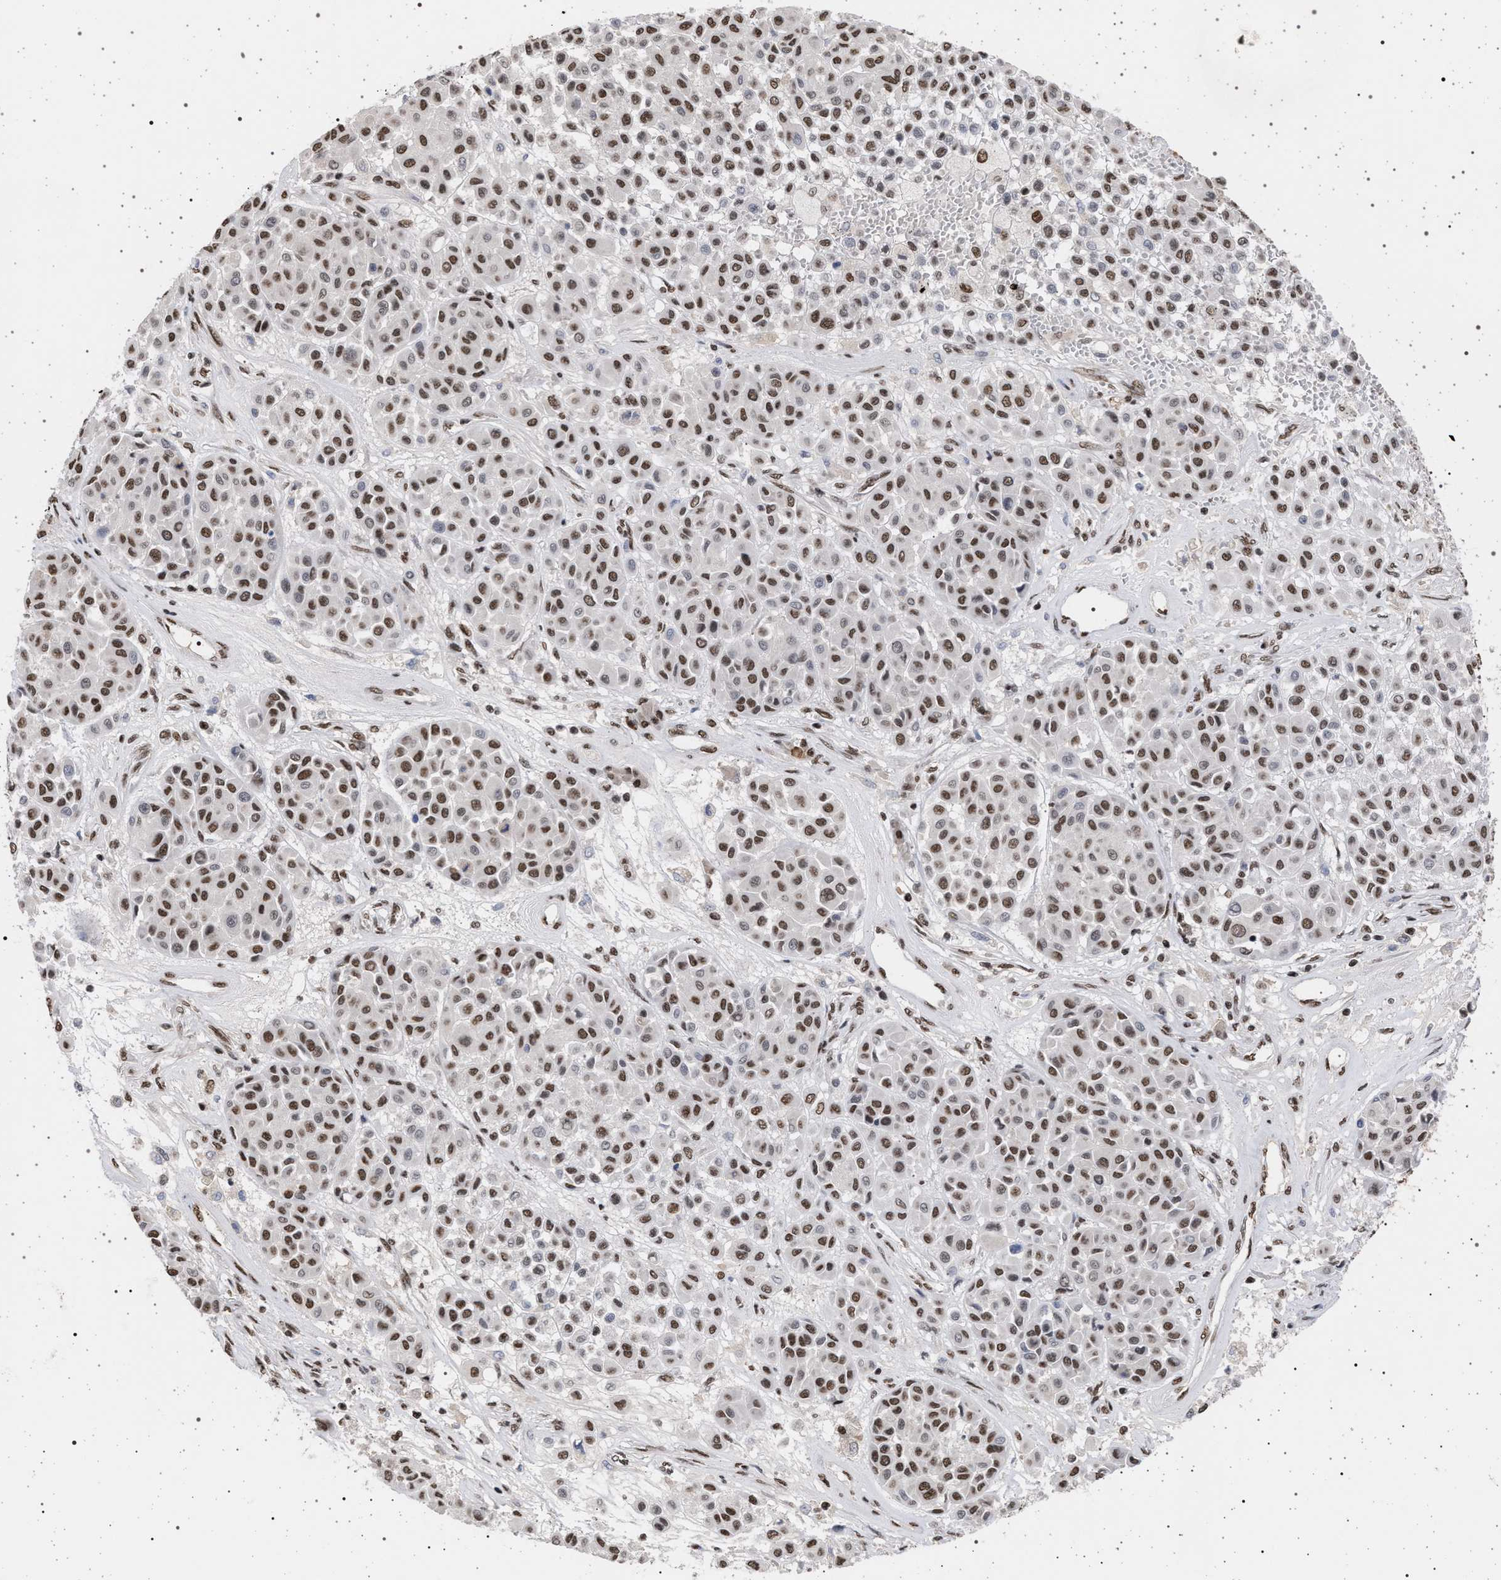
{"staining": {"intensity": "moderate", "quantity": ">75%", "location": "nuclear"}, "tissue": "melanoma", "cell_type": "Tumor cells", "image_type": "cancer", "snomed": [{"axis": "morphology", "description": "Malignant melanoma, Metastatic site"}, {"axis": "topography", "description": "Soft tissue"}], "caption": "Human melanoma stained for a protein (brown) exhibits moderate nuclear positive positivity in about >75% of tumor cells.", "gene": "PHF12", "patient": {"sex": "male", "age": 41}}